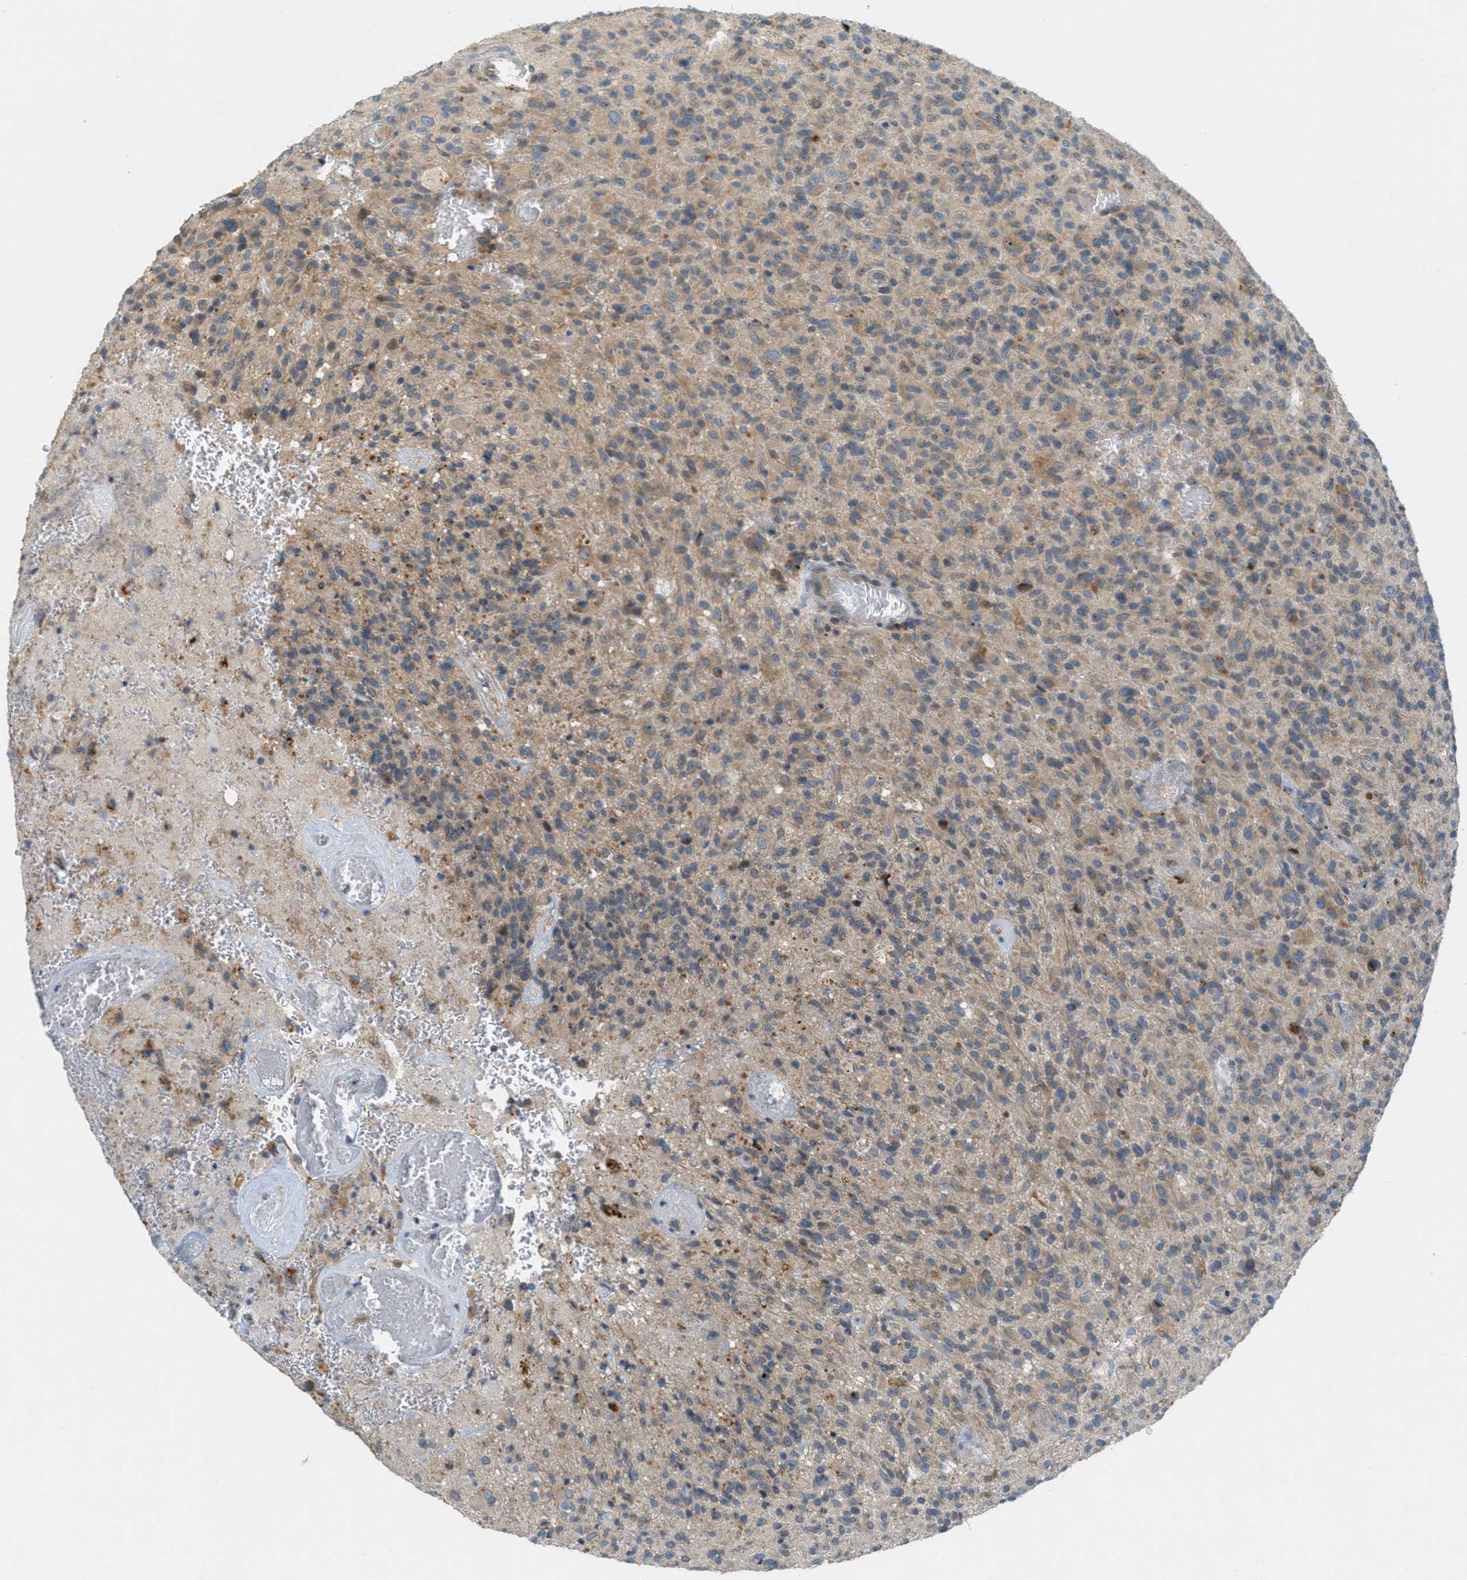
{"staining": {"intensity": "weak", "quantity": "25%-75%", "location": "cytoplasmic/membranous"}, "tissue": "glioma", "cell_type": "Tumor cells", "image_type": "cancer", "snomed": [{"axis": "morphology", "description": "Glioma, malignant, High grade"}, {"axis": "topography", "description": "Brain"}], "caption": "This is a micrograph of immunohistochemistry (IHC) staining of high-grade glioma (malignant), which shows weak expression in the cytoplasmic/membranous of tumor cells.", "gene": "SIGMAR1", "patient": {"sex": "male", "age": 71}}